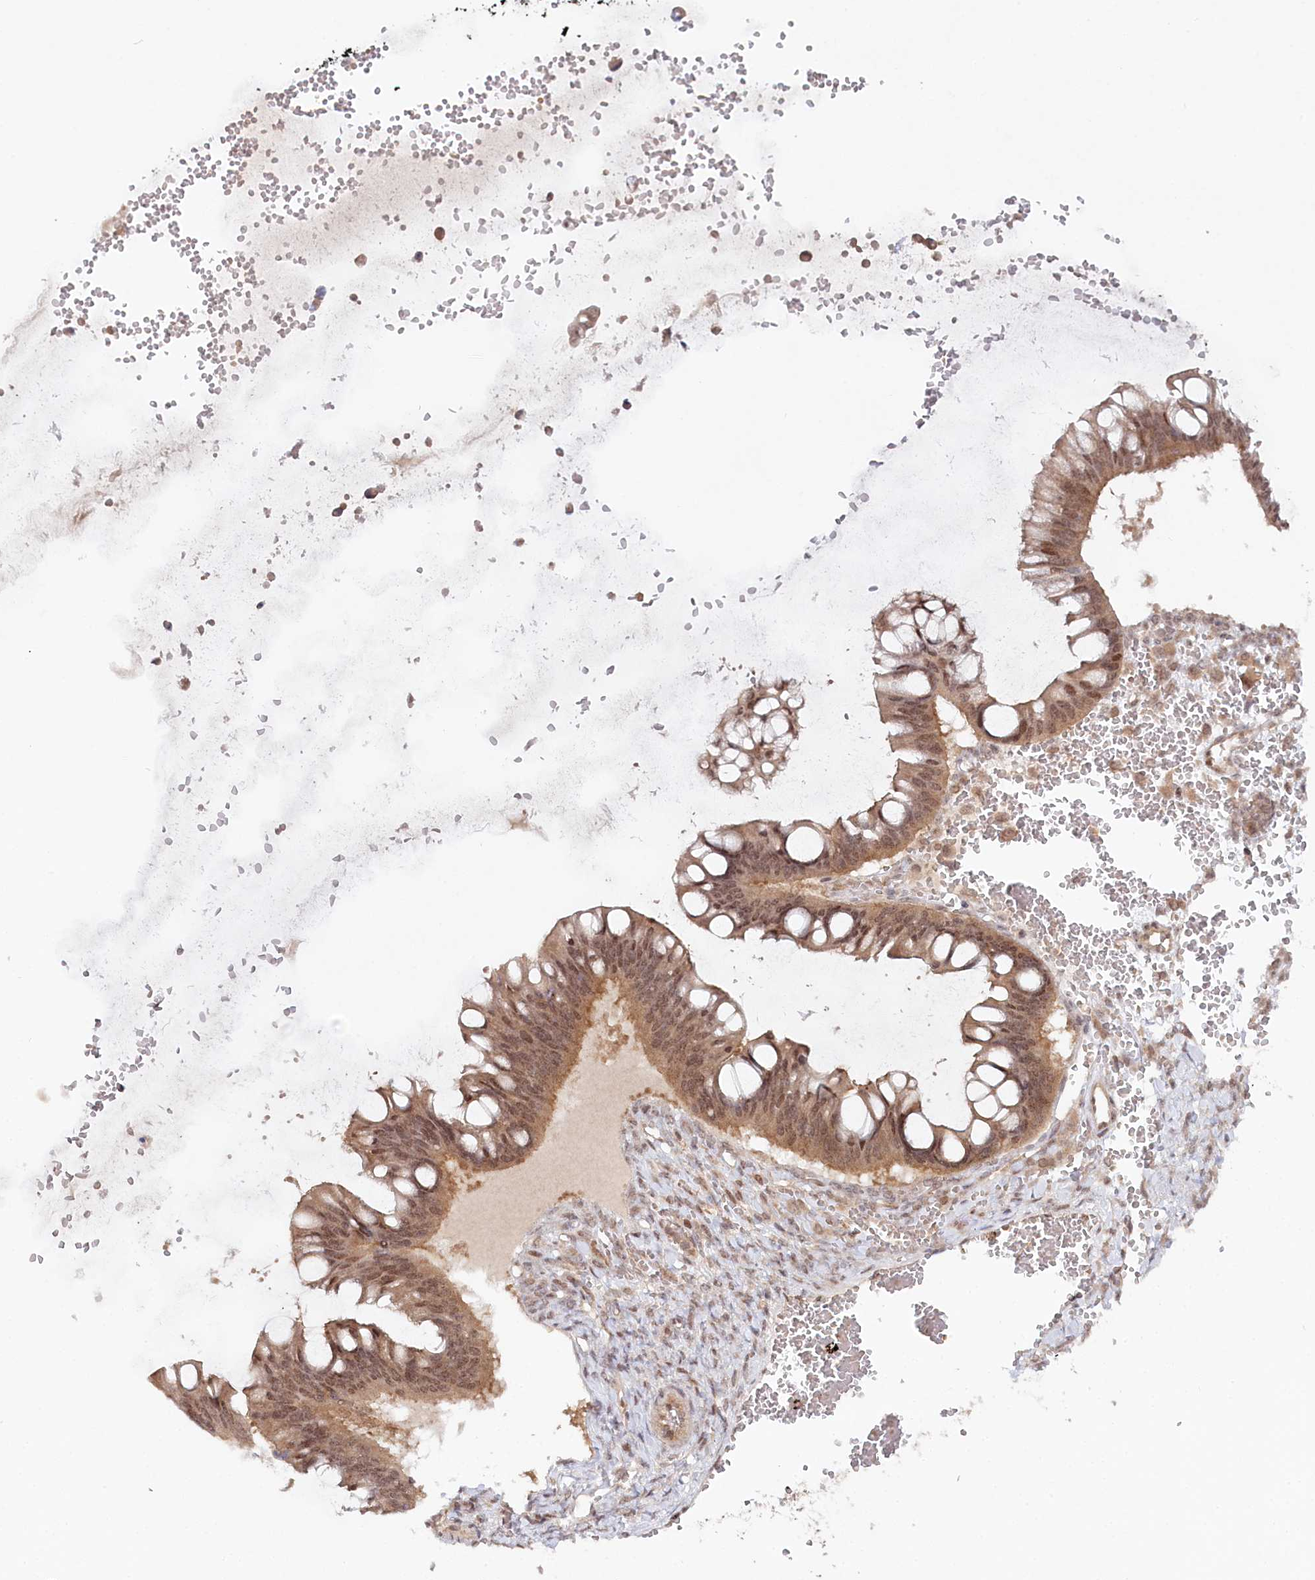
{"staining": {"intensity": "moderate", "quantity": ">75%", "location": "cytoplasmic/membranous,nuclear"}, "tissue": "ovarian cancer", "cell_type": "Tumor cells", "image_type": "cancer", "snomed": [{"axis": "morphology", "description": "Cystadenocarcinoma, mucinous, NOS"}, {"axis": "topography", "description": "Ovary"}], "caption": "This micrograph displays ovarian cancer (mucinous cystadenocarcinoma) stained with immunohistochemistry (IHC) to label a protein in brown. The cytoplasmic/membranous and nuclear of tumor cells show moderate positivity for the protein. Nuclei are counter-stained blue.", "gene": "CCDC65", "patient": {"sex": "female", "age": 73}}